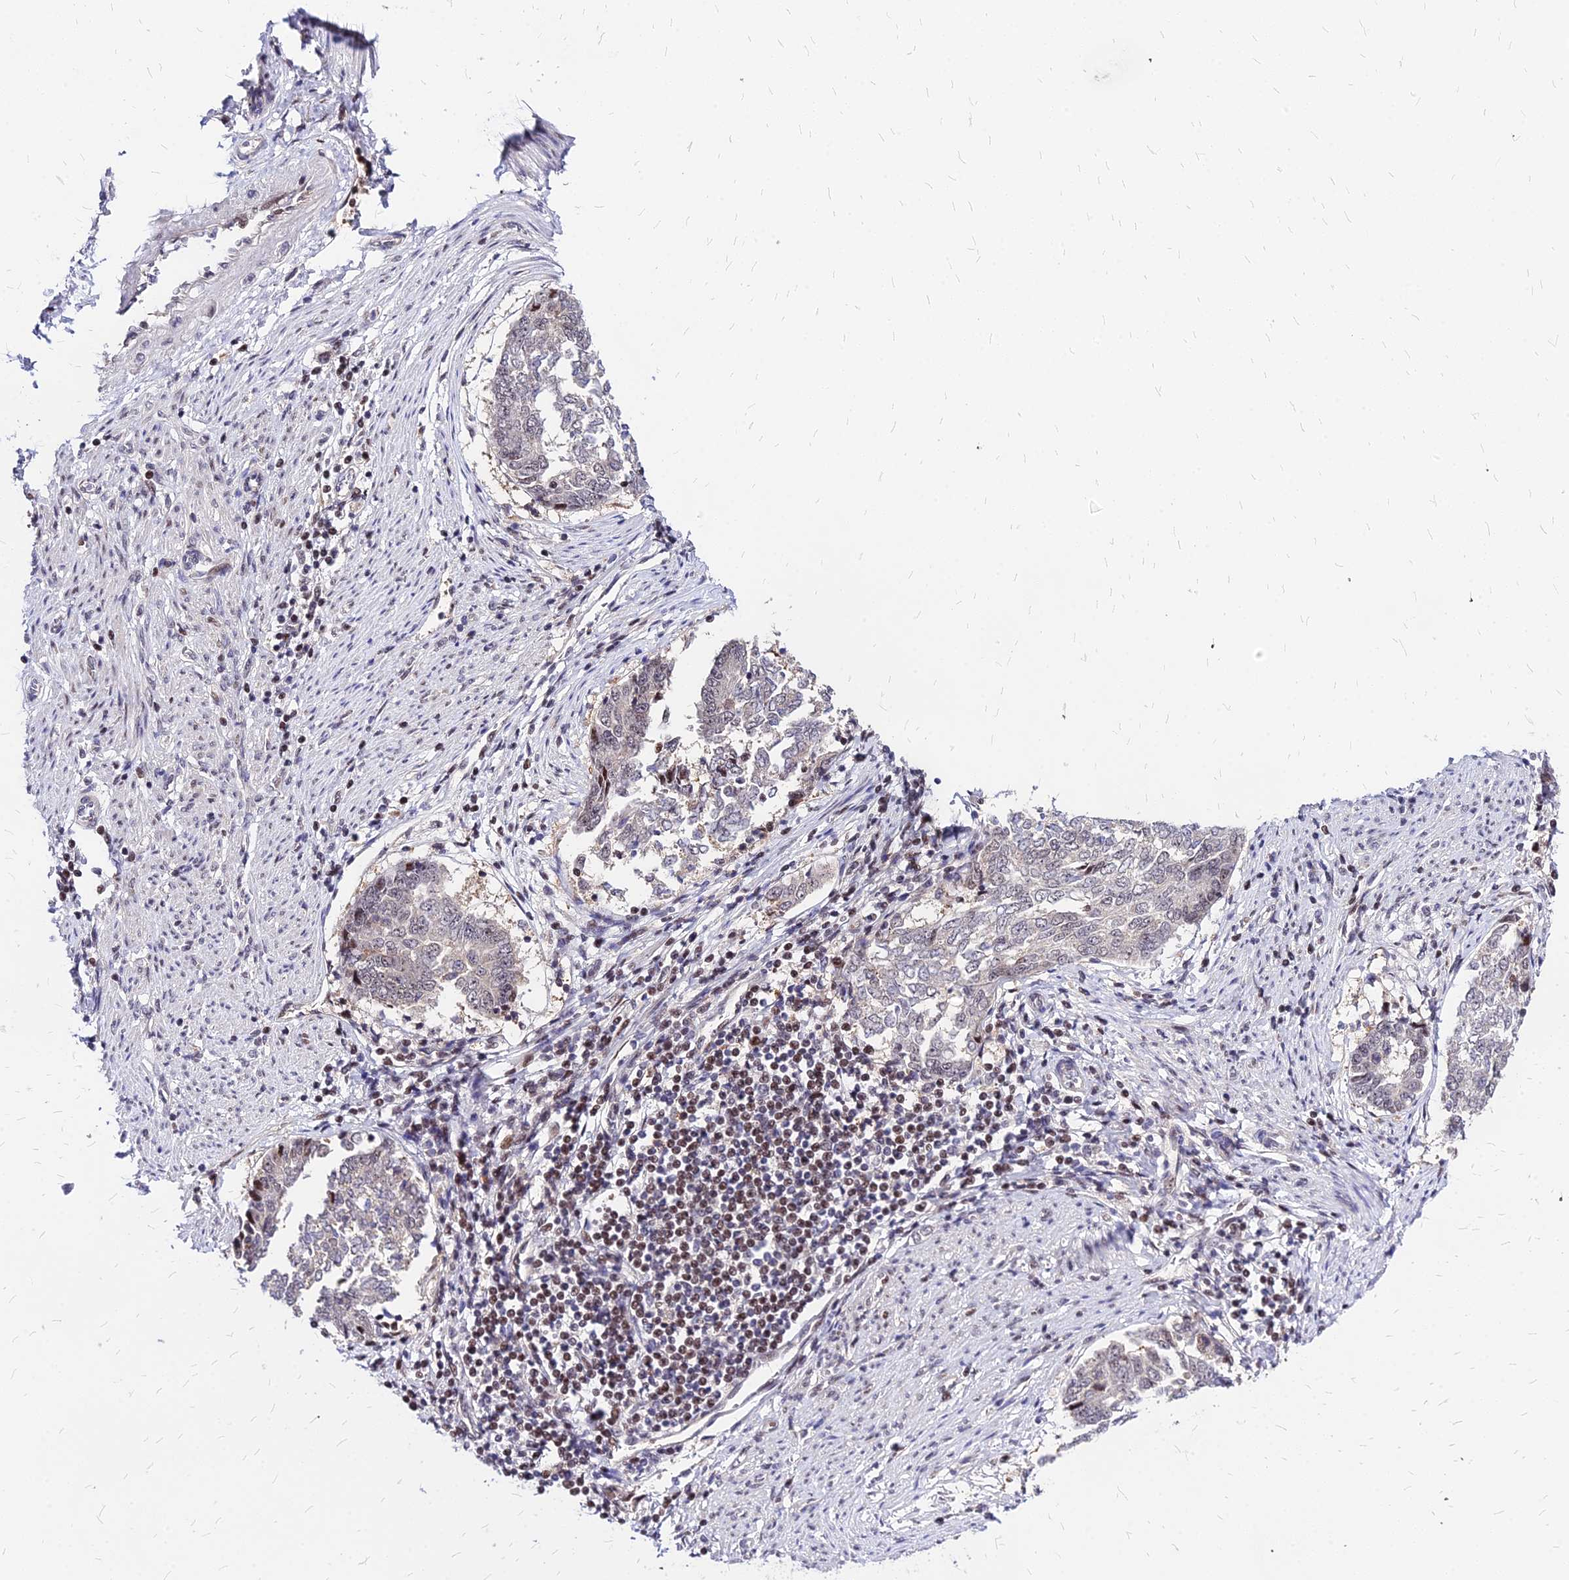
{"staining": {"intensity": "negative", "quantity": "none", "location": "none"}, "tissue": "endometrial cancer", "cell_type": "Tumor cells", "image_type": "cancer", "snomed": [{"axis": "morphology", "description": "Adenocarcinoma, NOS"}, {"axis": "topography", "description": "Endometrium"}], "caption": "Tumor cells are negative for brown protein staining in endometrial cancer (adenocarcinoma). (DAB (3,3'-diaminobenzidine) IHC visualized using brightfield microscopy, high magnification).", "gene": "DDX55", "patient": {"sex": "female", "age": 80}}